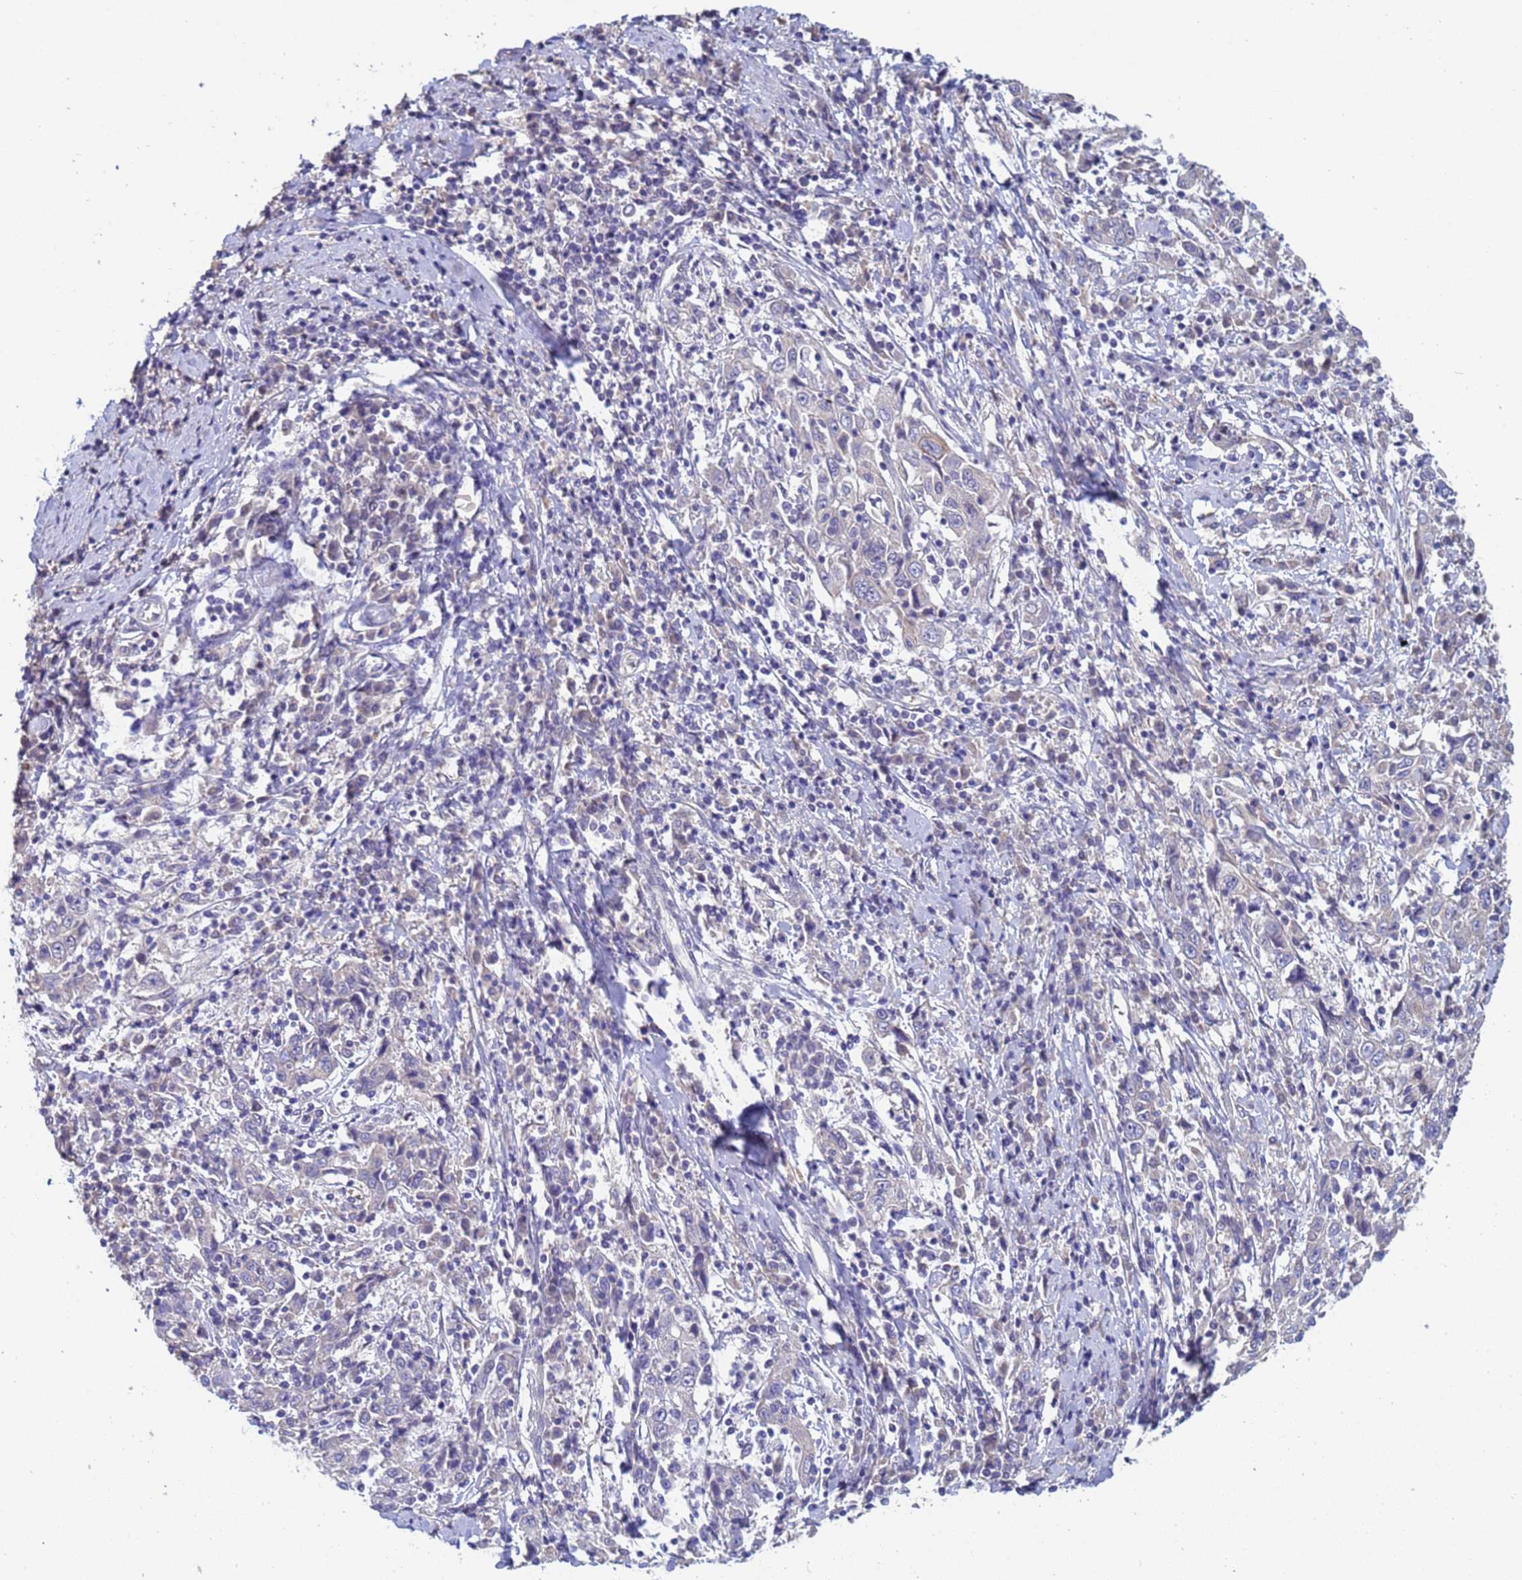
{"staining": {"intensity": "negative", "quantity": "none", "location": "none"}, "tissue": "cervical cancer", "cell_type": "Tumor cells", "image_type": "cancer", "snomed": [{"axis": "morphology", "description": "Squamous cell carcinoma, NOS"}, {"axis": "topography", "description": "Cervix"}], "caption": "Image shows no protein staining in tumor cells of cervical squamous cell carcinoma tissue.", "gene": "IHO1", "patient": {"sex": "female", "age": 46}}